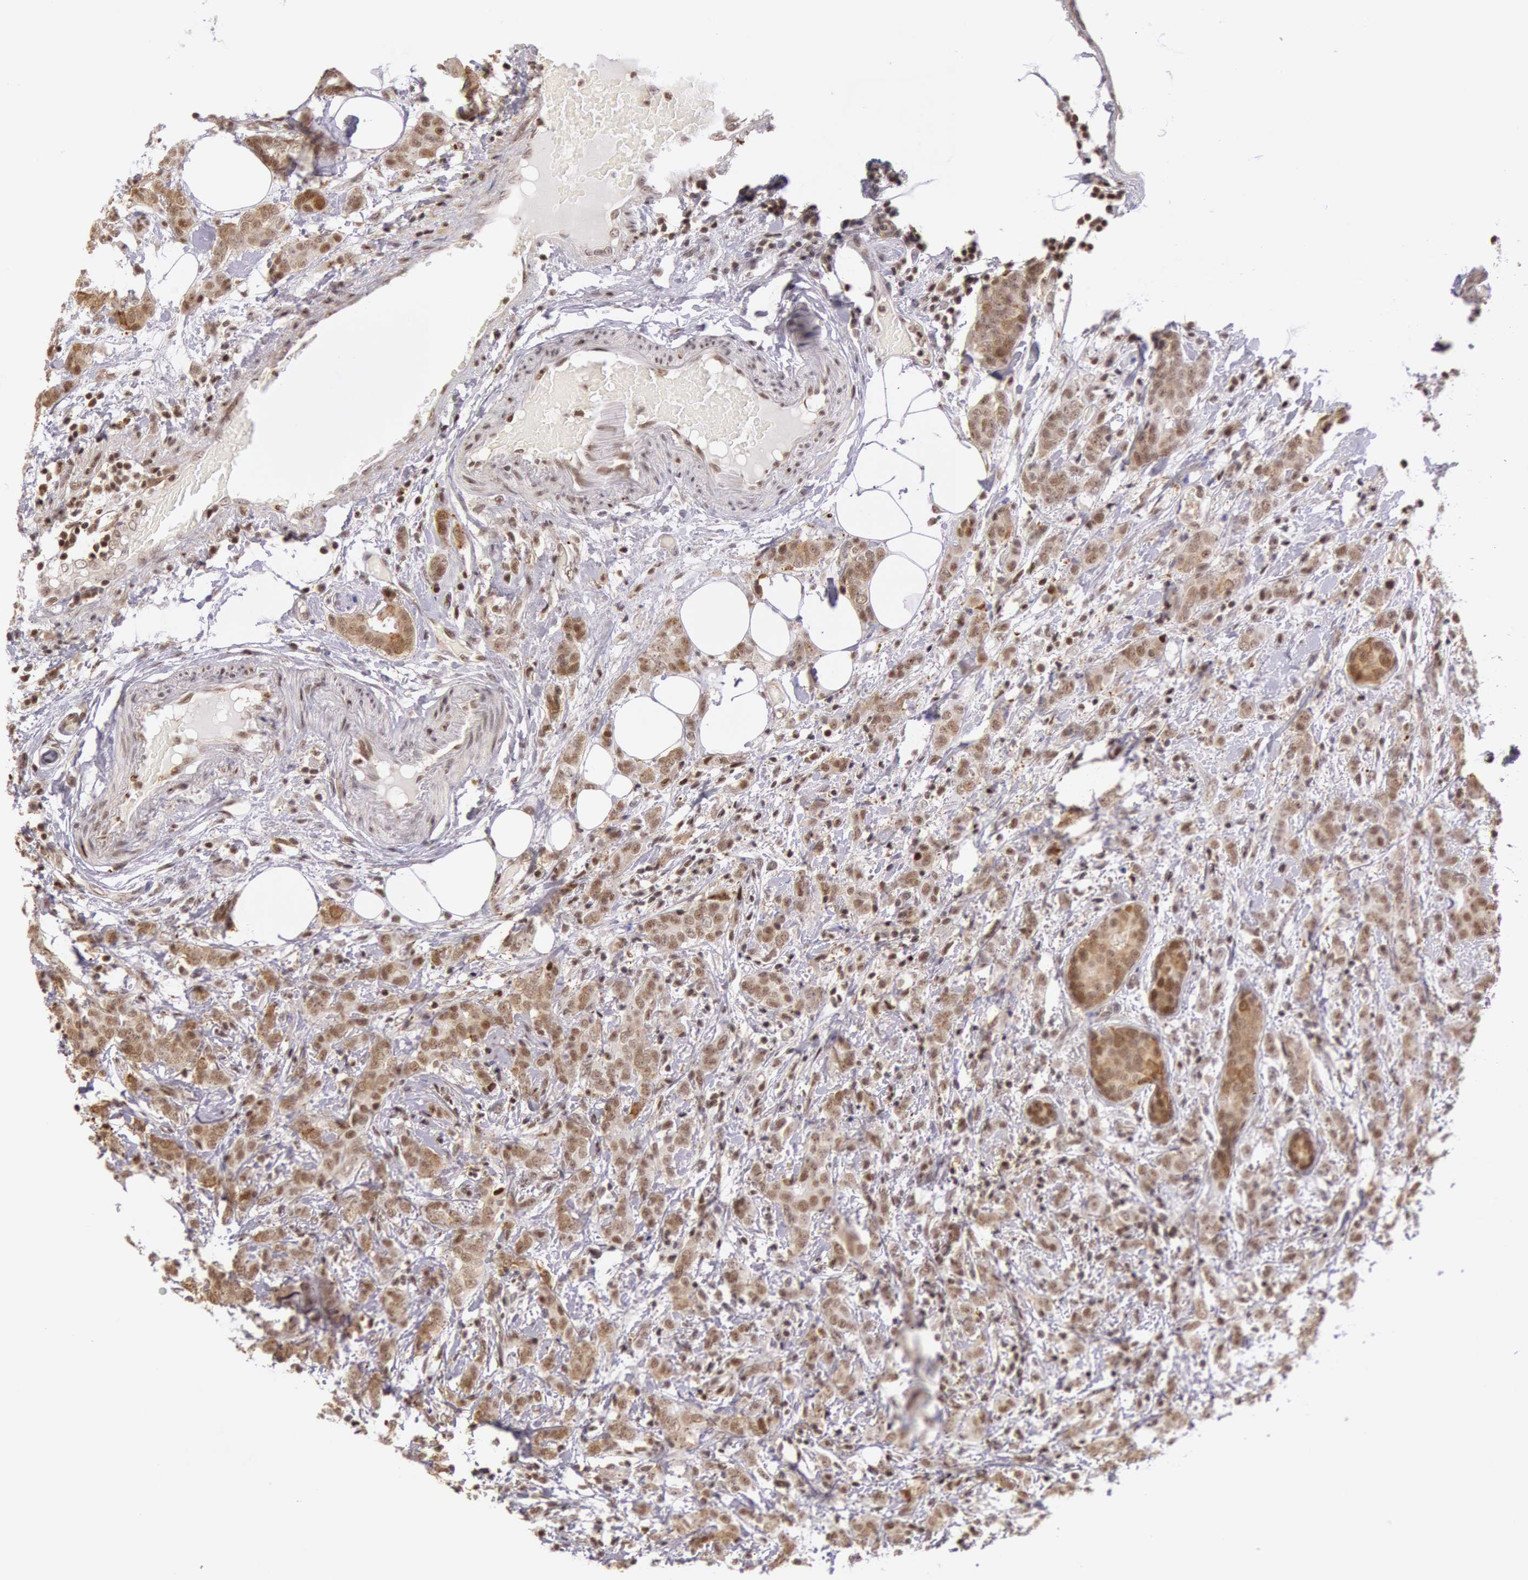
{"staining": {"intensity": "moderate", "quantity": ">75%", "location": "nuclear"}, "tissue": "breast cancer", "cell_type": "Tumor cells", "image_type": "cancer", "snomed": [{"axis": "morphology", "description": "Duct carcinoma"}, {"axis": "topography", "description": "Breast"}], "caption": "Immunohistochemistry of human breast infiltrating ductal carcinoma reveals medium levels of moderate nuclear expression in about >75% of tumor cells.", "gene": "ESS2", "patient": {"sex": "female", "age": 53}}